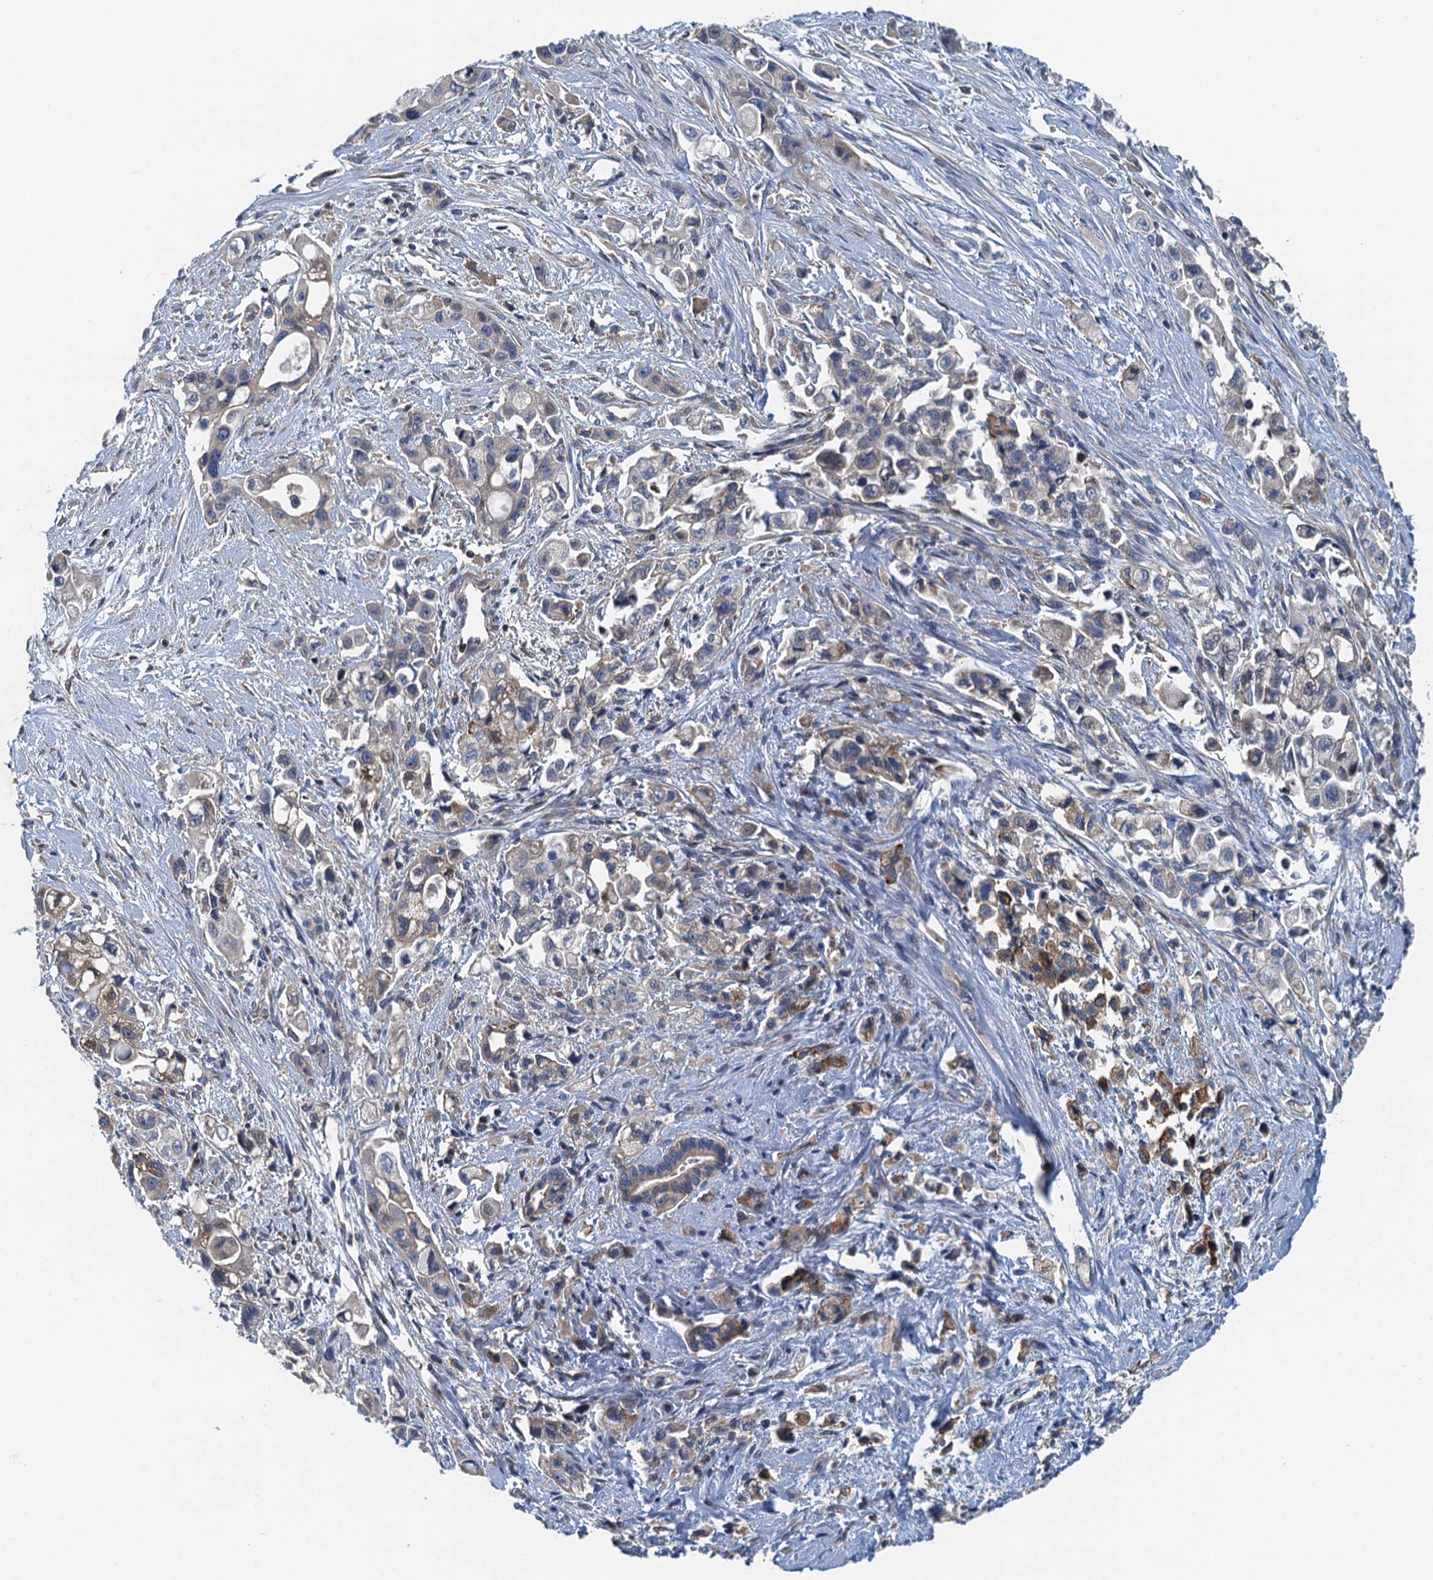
{"staining": {"intensity": "negative", "quantity": "none", "location": "none"}, "tissue": "pancreatic cancer", "cell_type": "Tumor cells", "image_type": "cancer", "snomed": [{"axis": "morphology", "description": "Adenocarcinoma, NOS"}, {"axis": "topography", "description": "Pancreas"}], "caption": "Immunohistochemistry image of pancreatic adenocarcinoma stained for a protein (brown), which demonstrates no expression in tumor cells.", "gene": "PPP1R14D", "patient": {"sex": "female", "age": 66}}